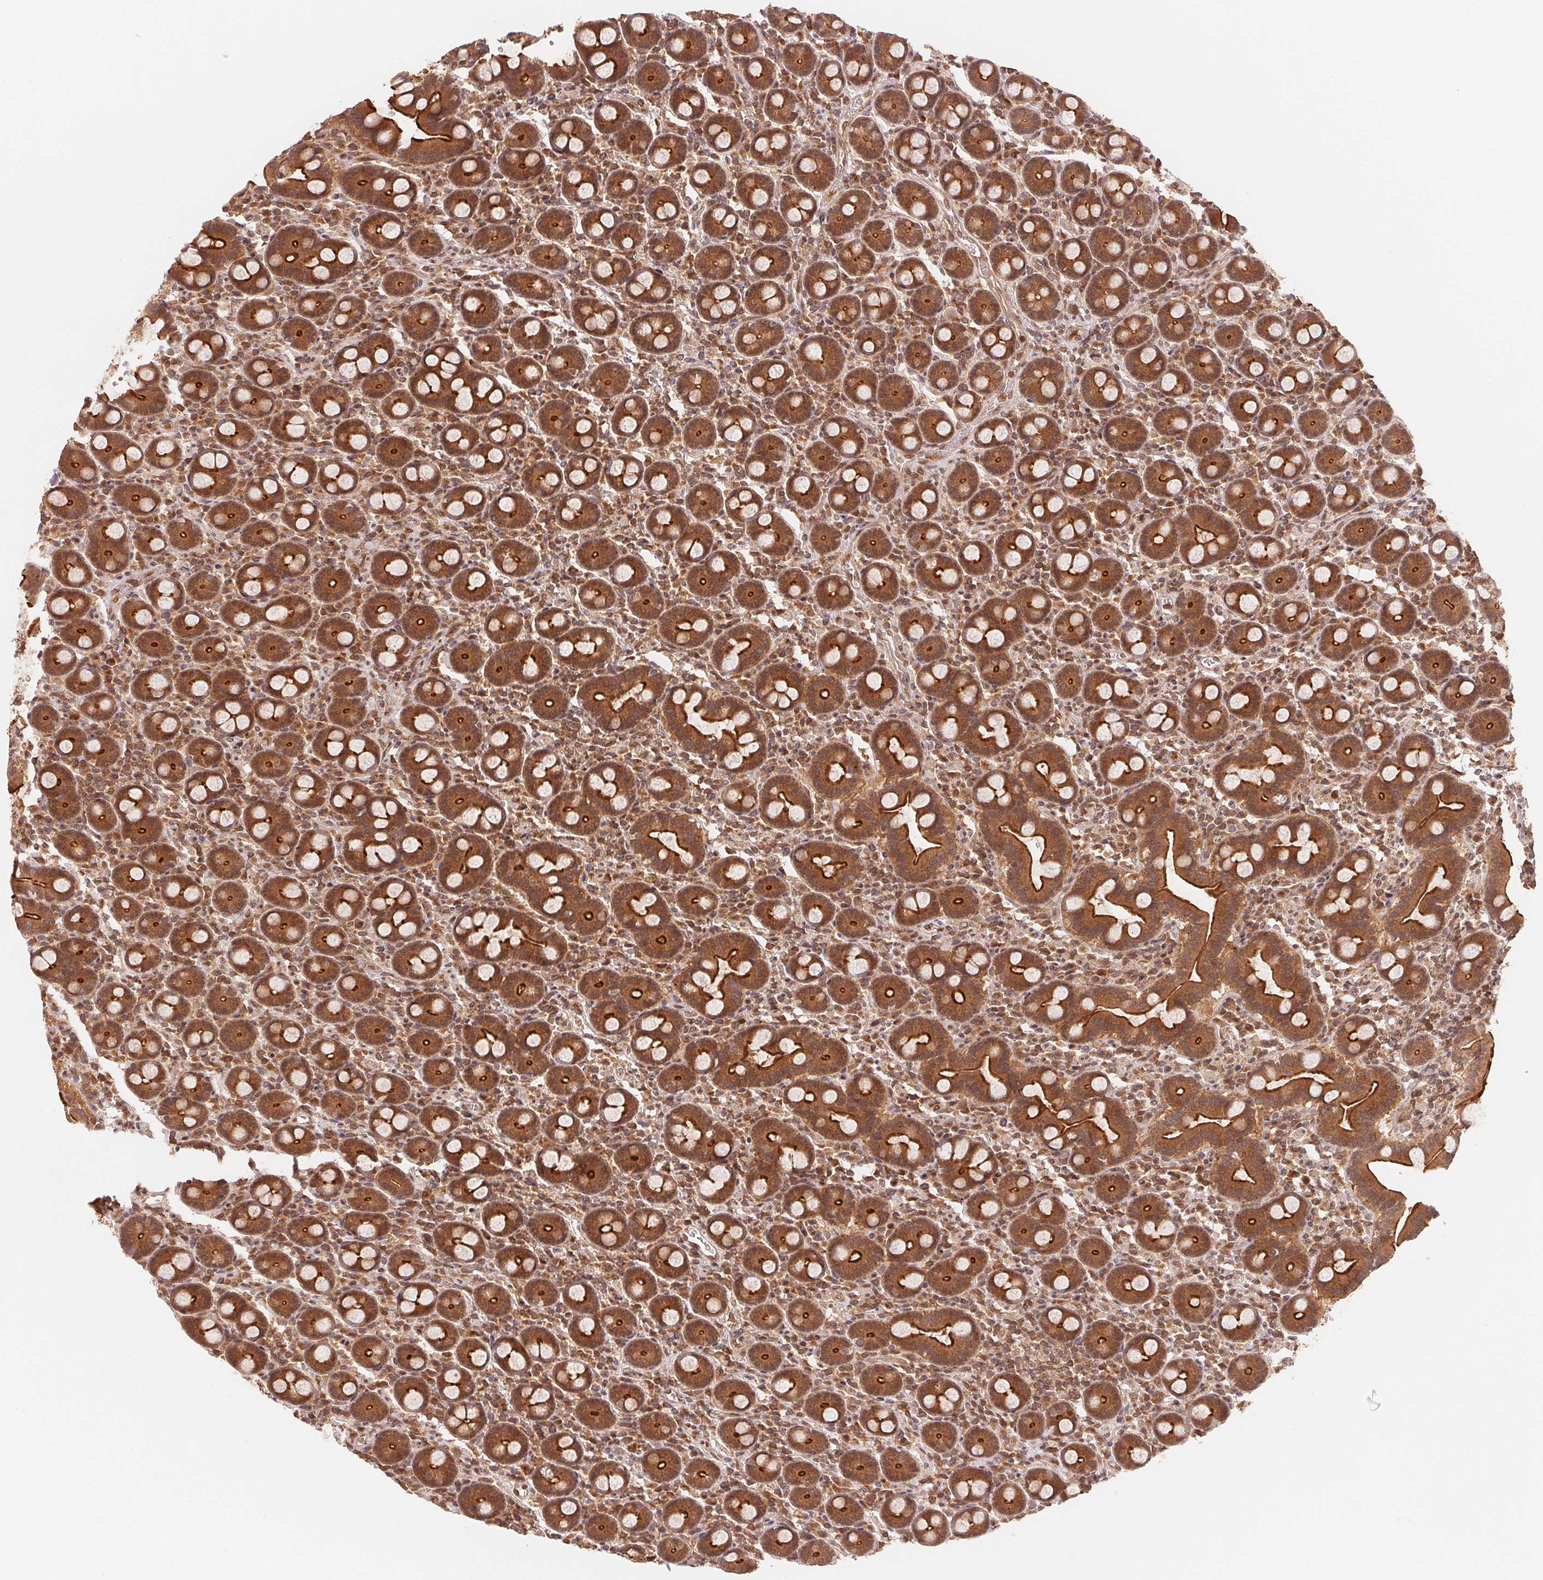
{"staining": {"intensity": "strong", "quantity": ">75%", "location": "cytoplasmic/membranous,nuclear"}, "tissue": "small intestine", "cell_type": "Glandular cells", "image_type": "normal", "snomed": [{"axis": "morphology", "description": "Normal tissue, NOS"}, {"axis": "topography", "description": "Small intestine"}], "caption": "An immunohistochemistry (IHC) image of benign tissue is shown. Protein staining in brown highlights strong cytoplasmic/membranous,nuclear positivity in small intestine within glandular cells.", "gene": "CCDC102B", "patient": {"sex": "male", "age": 26}}